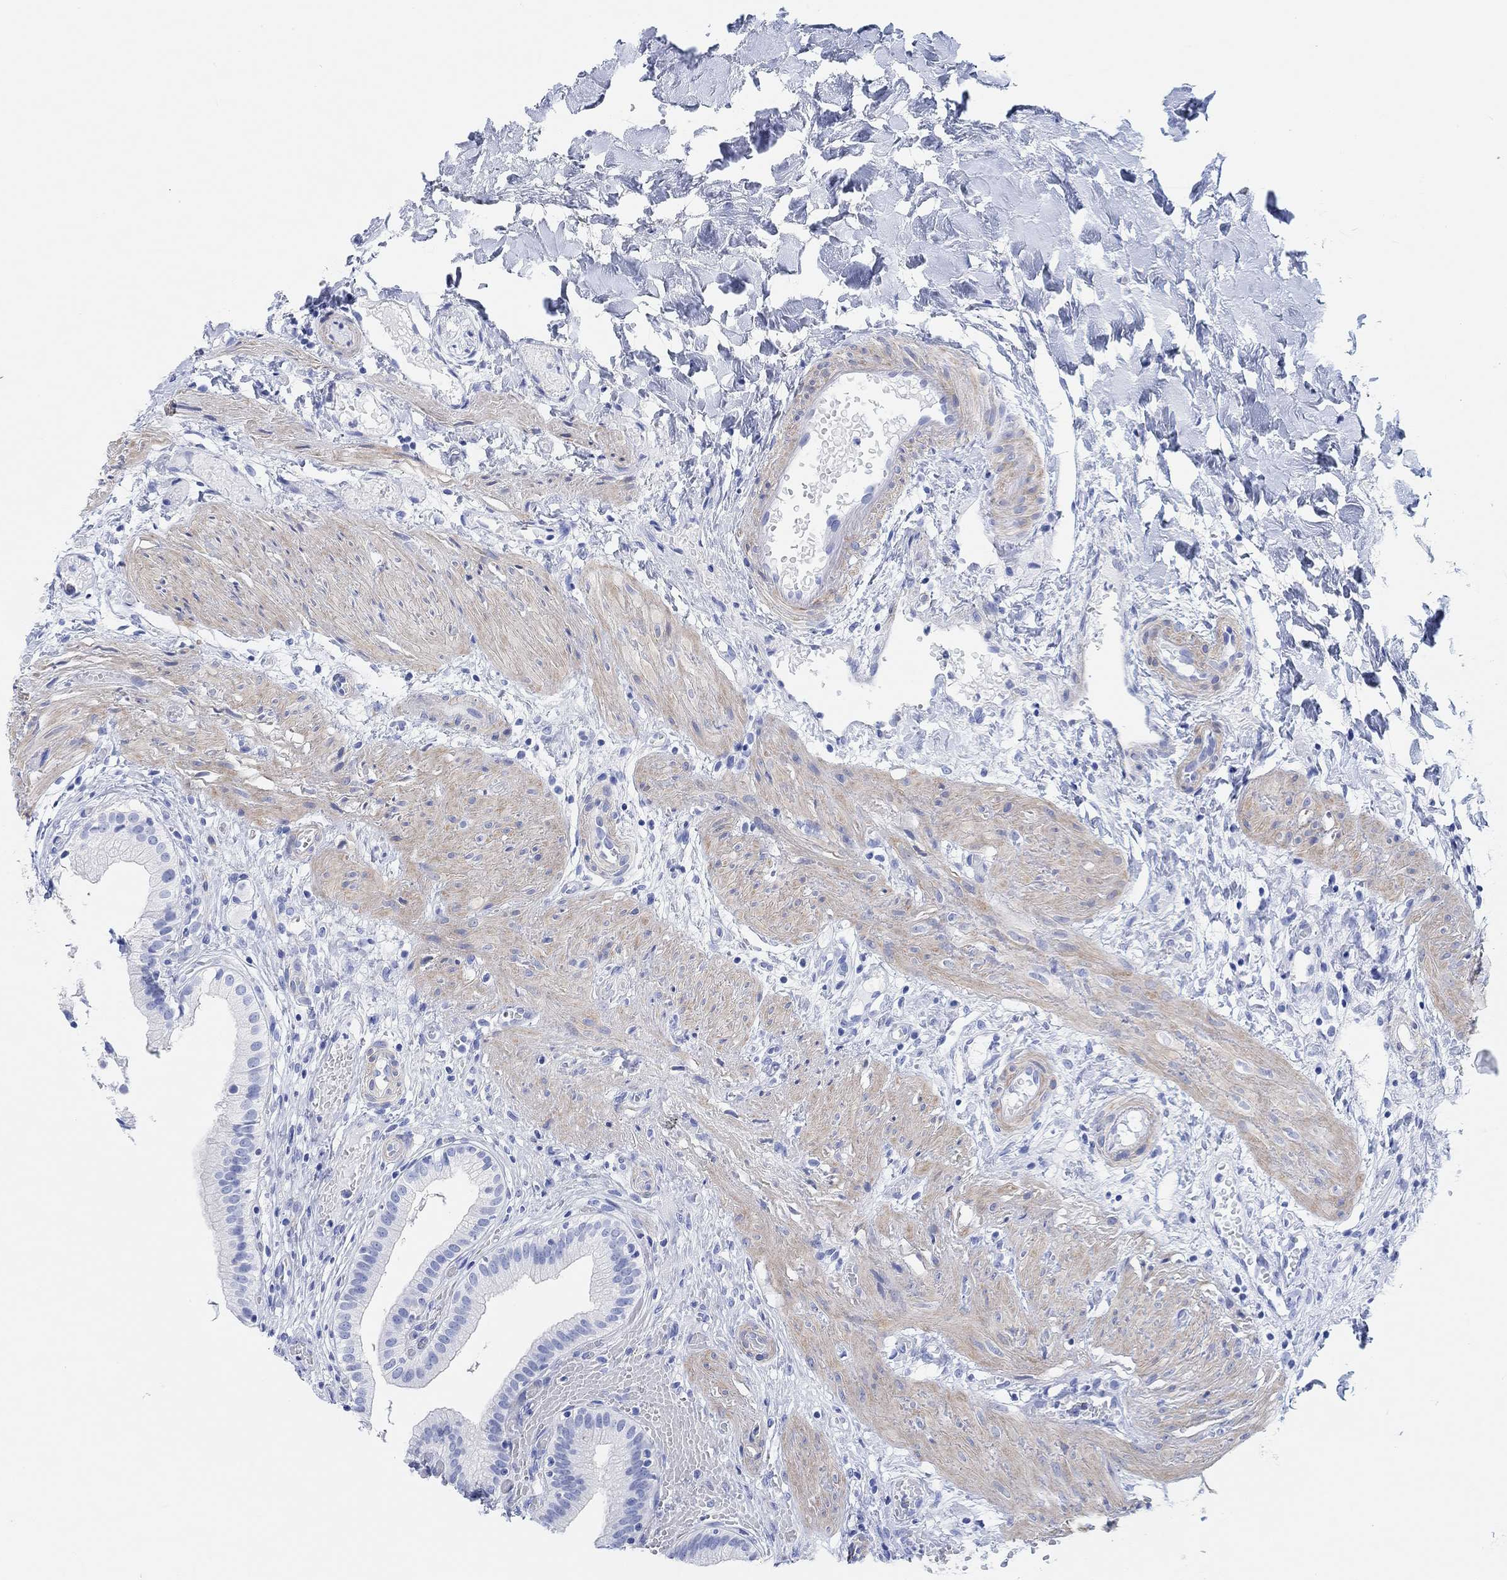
{"staining": {"intensity": "negative", "quantity": "none", "location": "none"}, "tissue": "gallbladder", "cell_type": "Glandular cells", "image_type": "normal", "snomed": [{"axis": "morphology", "description": "Normal tissue, NOS"}, {"axis": "topography", "description": "Gallbladder"}], "caption": "This is an immunohistochemistry image of benign gallbladder. There is no expression in glandular cells.", "gene": "ANKRD33", "patient": {"sex": "female", "age": 24}}